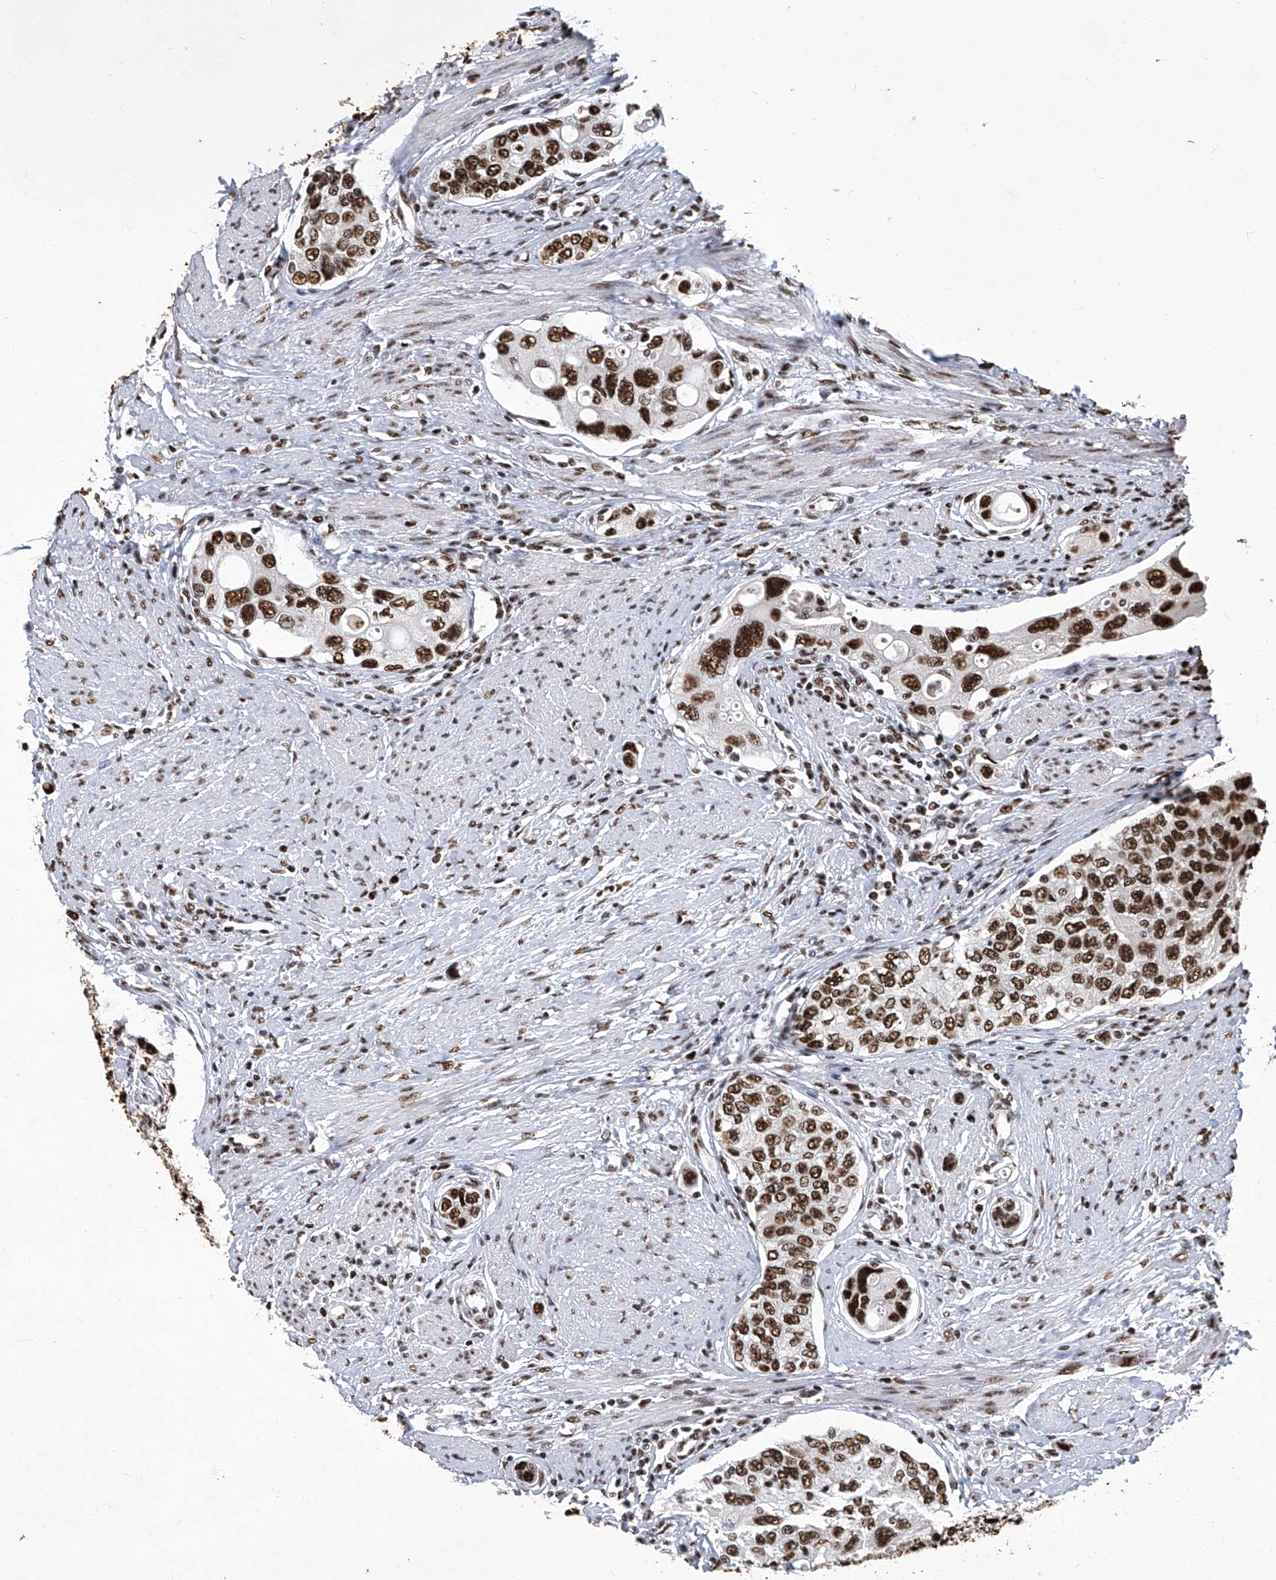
{"staining": {"intensity": "strong", "quantity": ">75%", "location": "nuclear"}, "tissue": "urothelial cancer", "cell_type": "Tumor cells", "image_type": "cancer", "snomed": [{"axis": "morphology", "description": "Urothelial carcinoma, High grade"}, {"axis": "topography", "description": "Urinary bladder"}], "caption": "Tumor cells reveal strong nuclear expression in about >75% of cells in urothelial cancer.", "gene": "HBP1", "patient": {"sex": "female", "age": 56}}